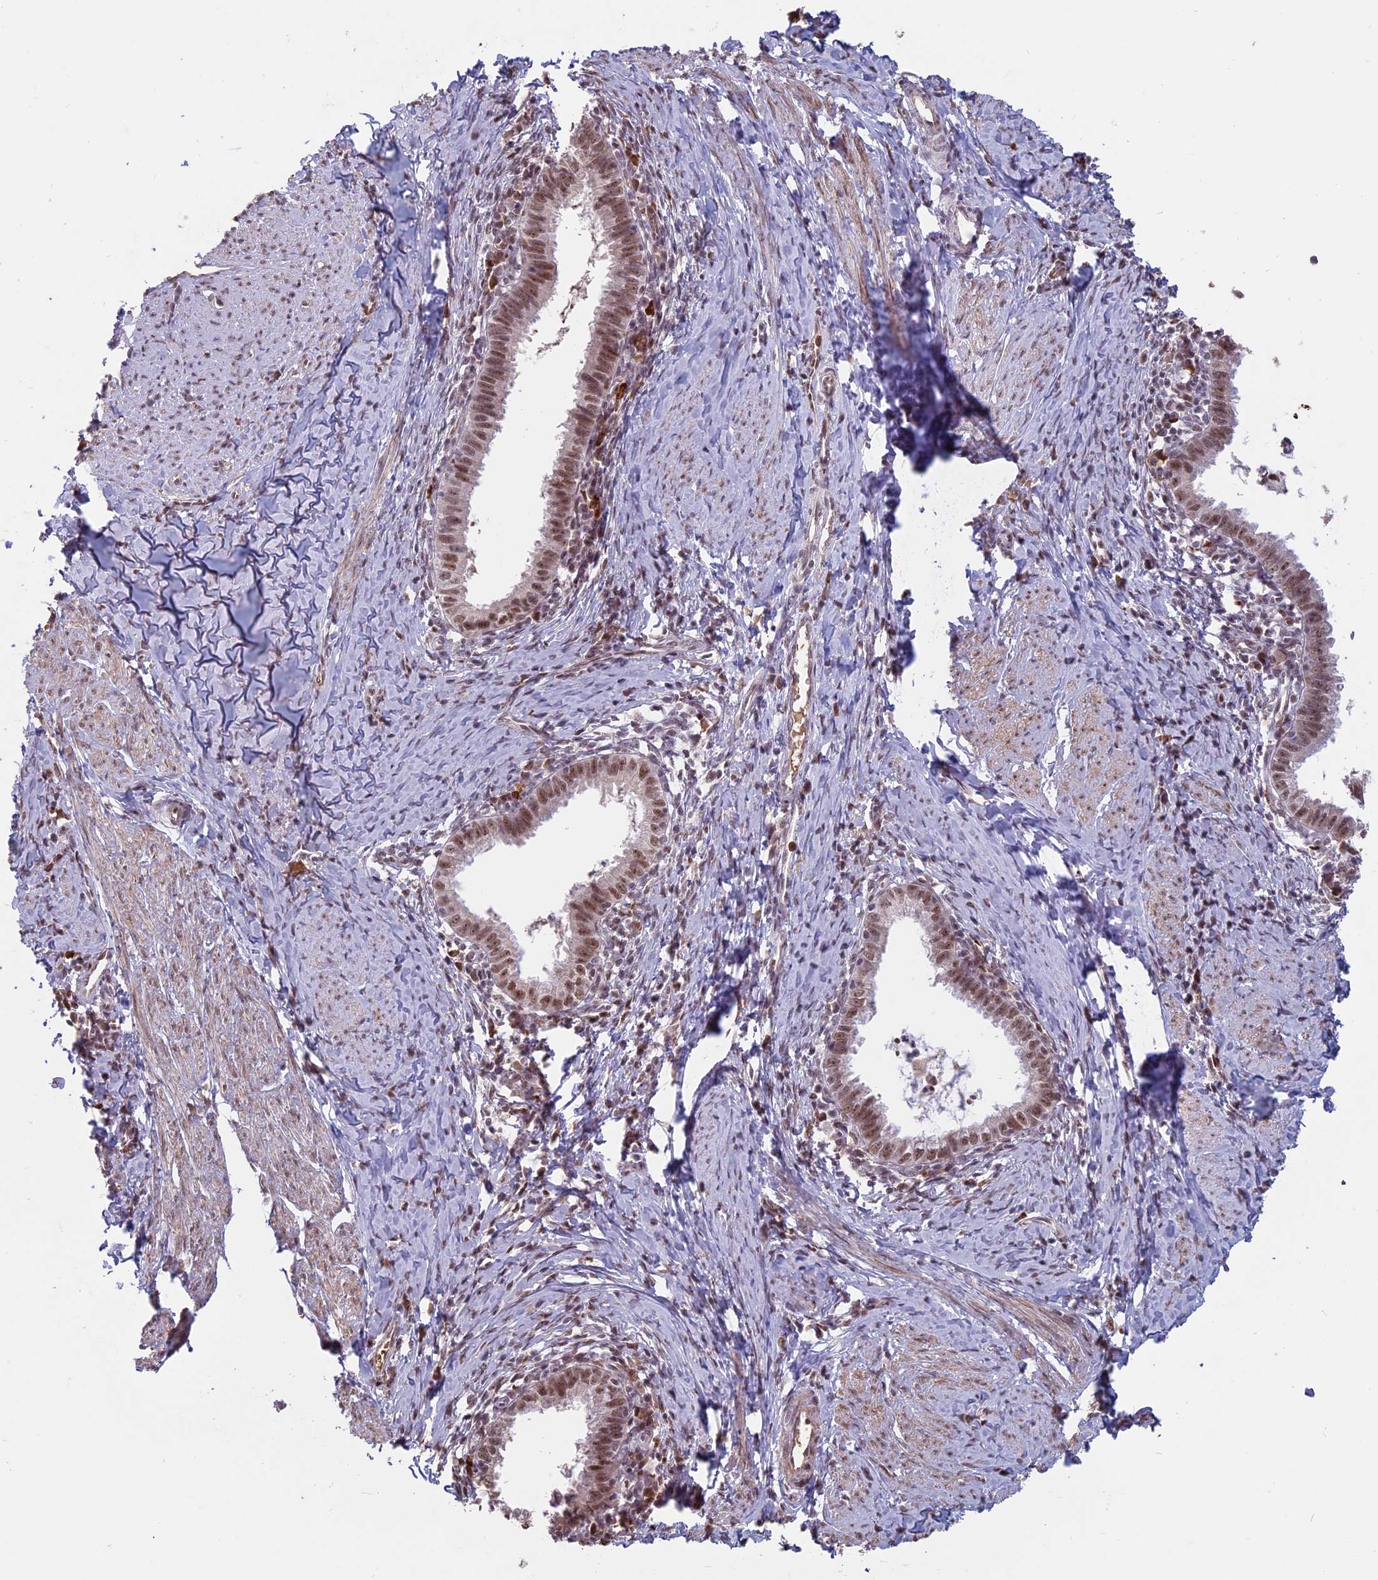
{"staining": {"intensity": "moderate", "quantity": ">75%", "location": "nuclear"}, "tissue": "cervical cancer", "cell_type": "Tumor cells", "image_type": "cancer", "snomed": [{"axis": "morphology", "description": "Adenocarcinoma, NOS"}, {"axis": "topography", "description": "Cervix"}], "caption": "The micrograph exhibits immunohistochemical staining of cervical cancer. There is moderate nuclear positivity is present in approximately >75% of tumor cells. (brown staining indicates protein expression, while blue staining denotes nuclei).", "gene": "MFAP1", "patient": {"sex": "female", "age": 36}}